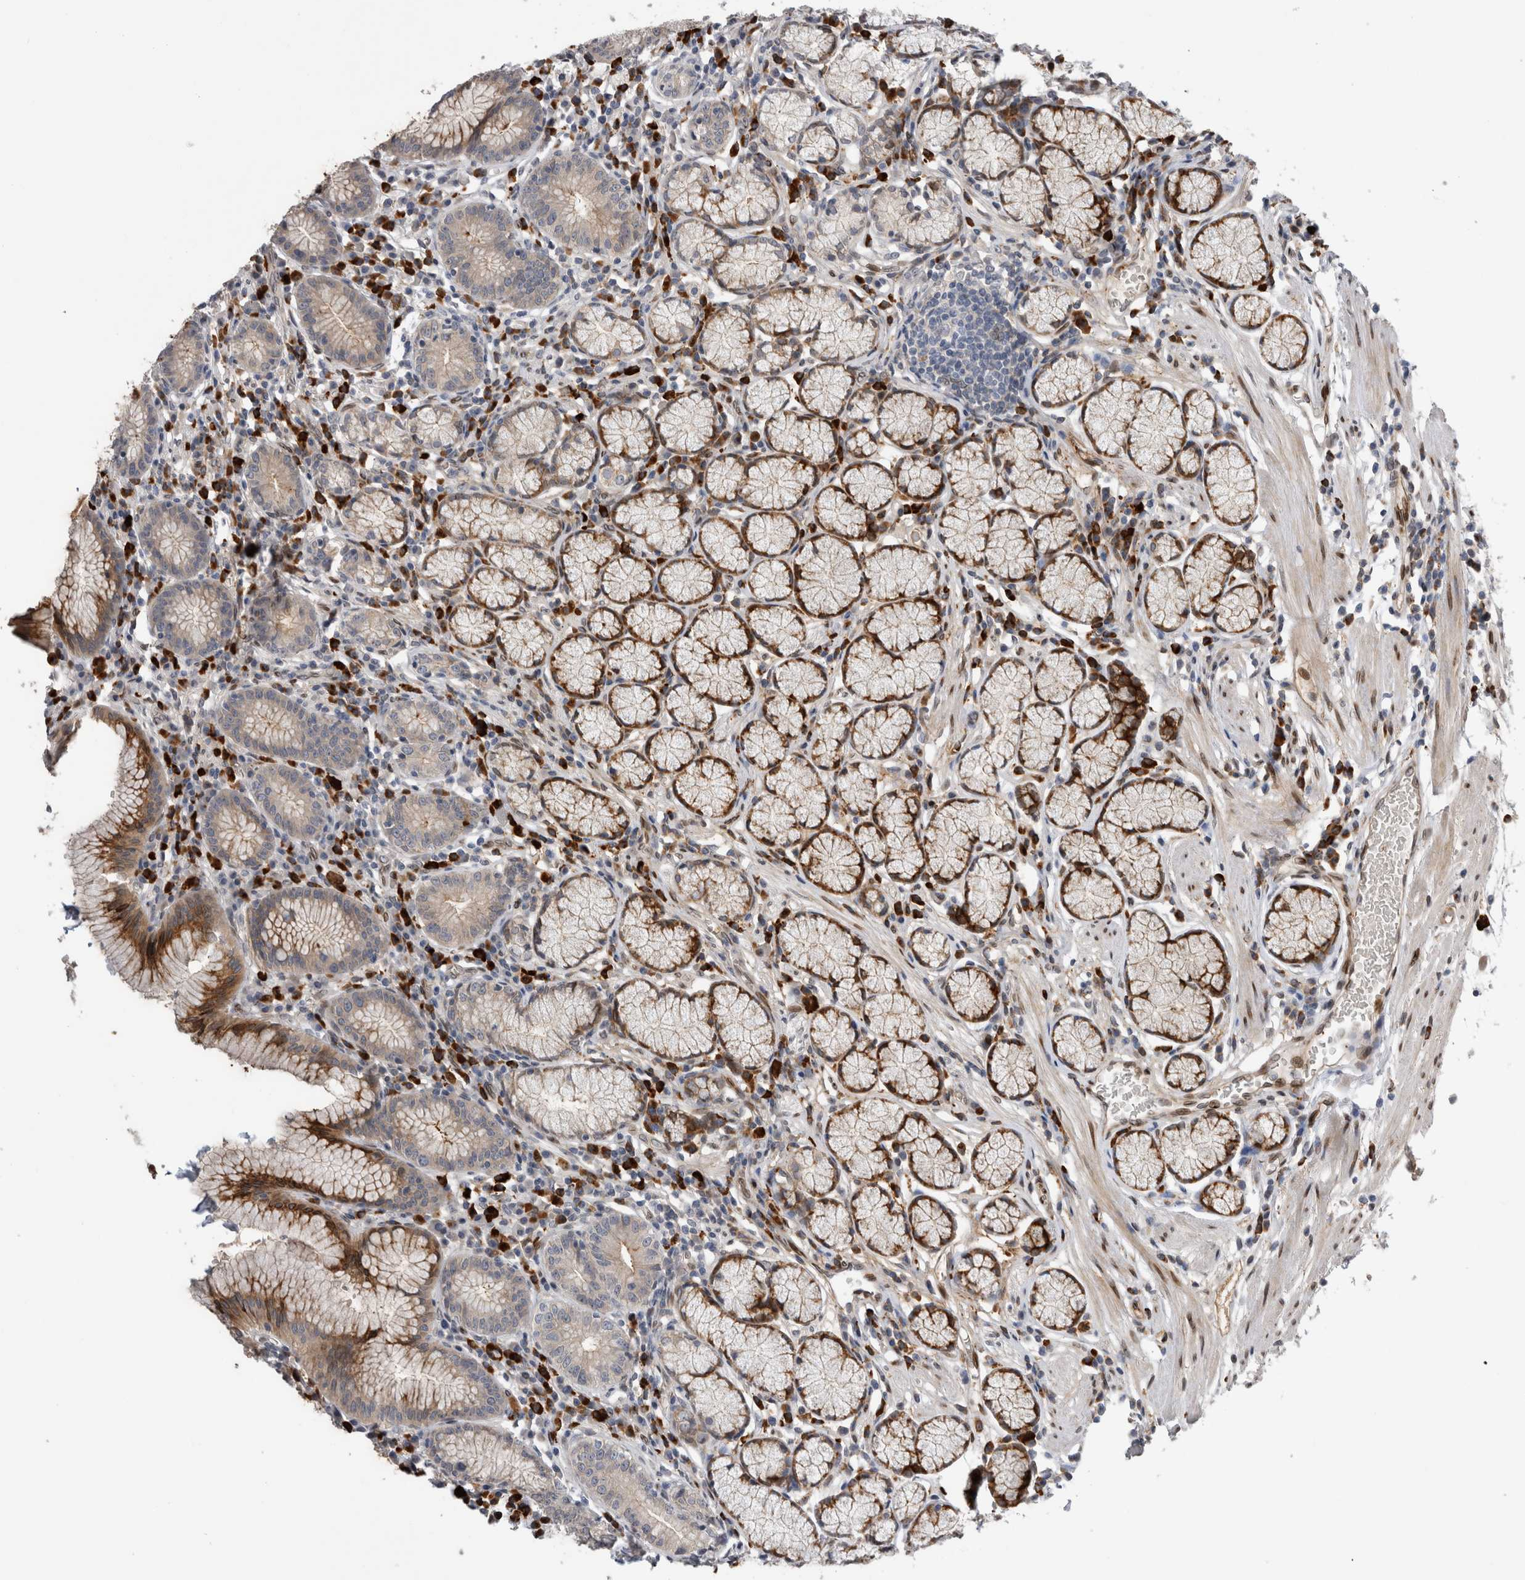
{"staining": {"intensity": "moderate", "quantity": "25%-75%", "location": "cytoplasmic/membranous"}, "tissue": "stomach", "cell_type": "Glandular cells", "image_type": "normal", "snomed": [{"axis": "morphology", "description": "Normal tissue, NOS"}, {"axis": "topography", "description": "Stomach"}], "caption": "Immunohistochemical staining of normal human stomach reveals 25%-75% levels of moderate cytoplasmic/membranous protein expression in about 25%-75% of glandular cells. The protein of interest is stained brown, and the nuclei are stained in blue (DAB IHC with brightfield microscopy, high magnification).", "gene": "DMTN", "patient": {"sex": "male", "age": 55}}